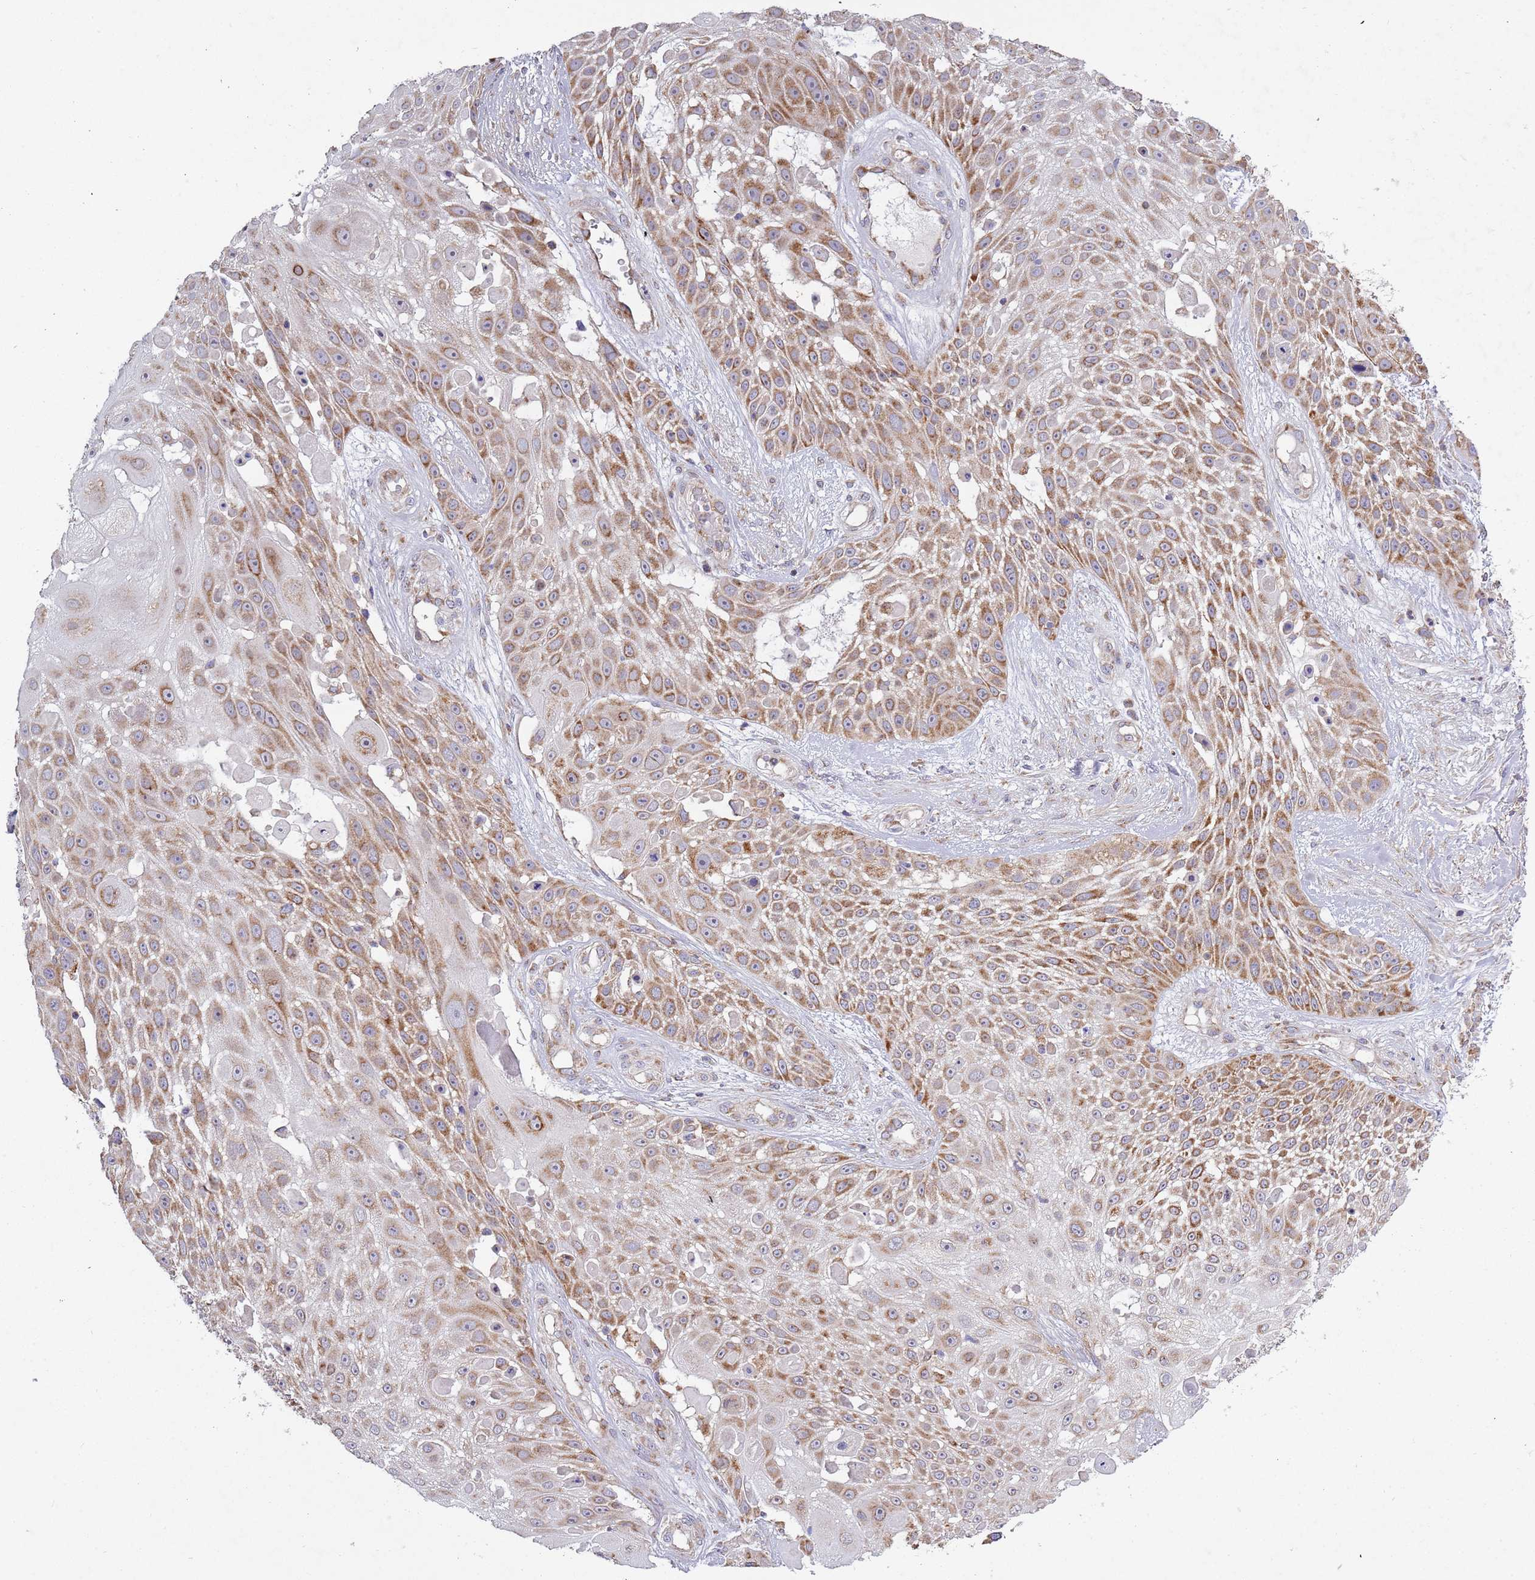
{"staining": {"intensity": "moderate", "quantity": "25%-75%", "location": "cytoplasmic/membranous"}, "tissue": "skin cancer", "cell_type": "Tumor cells", "image_type": "cancer", "snomed": [{"axis": "morphology", "description": "Squamous cell carcinoma, NOS"}, {"axis": "topography", "description": "Skin"}], "caption": "Tumor cells display medium levels of moderate cytoplasmic/membranous expression in about 25%-75% of cells in human skin cancer.", "gene": "IRS4", "patient": {"sex": "female", "age": 86}}